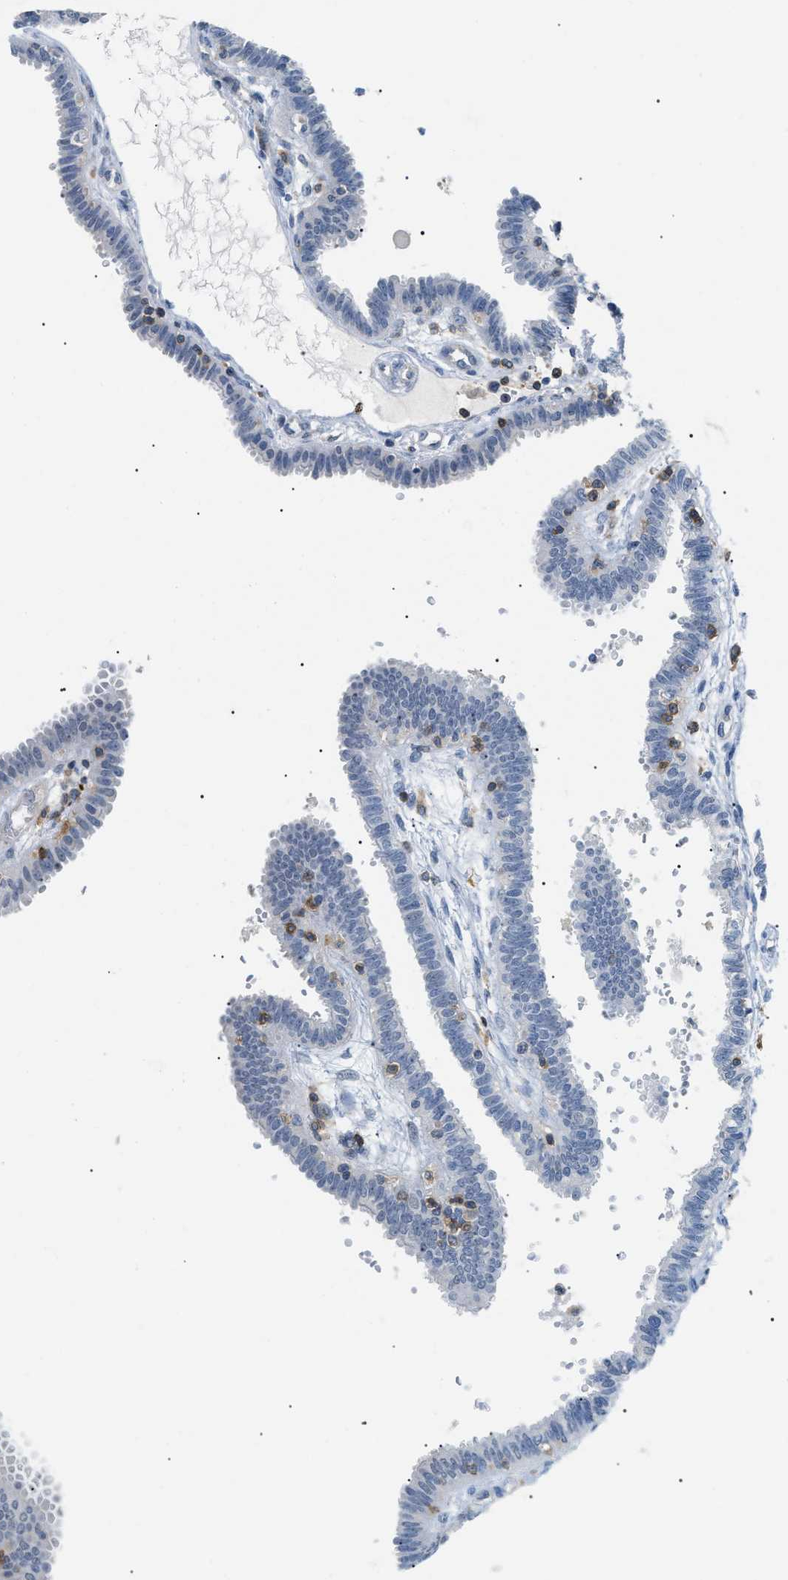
{"staining": {"intensity": "negative", "quantity": "none", "location": "none"}, "tissue": "fallopian tube", "cell_type": "Glandular cells", "image_type": "normal", "snomed": [{"axis": "morphology", "description": "Normal tissue, NOS"}, {"axis": "topography", "description": "Fallopian tube"}], "caption": "Glandular cells show no significant positivity in unremarkable fallopian tube.", "gene": "INPP5D", "patient": {"sex": "female", "age": 32}}